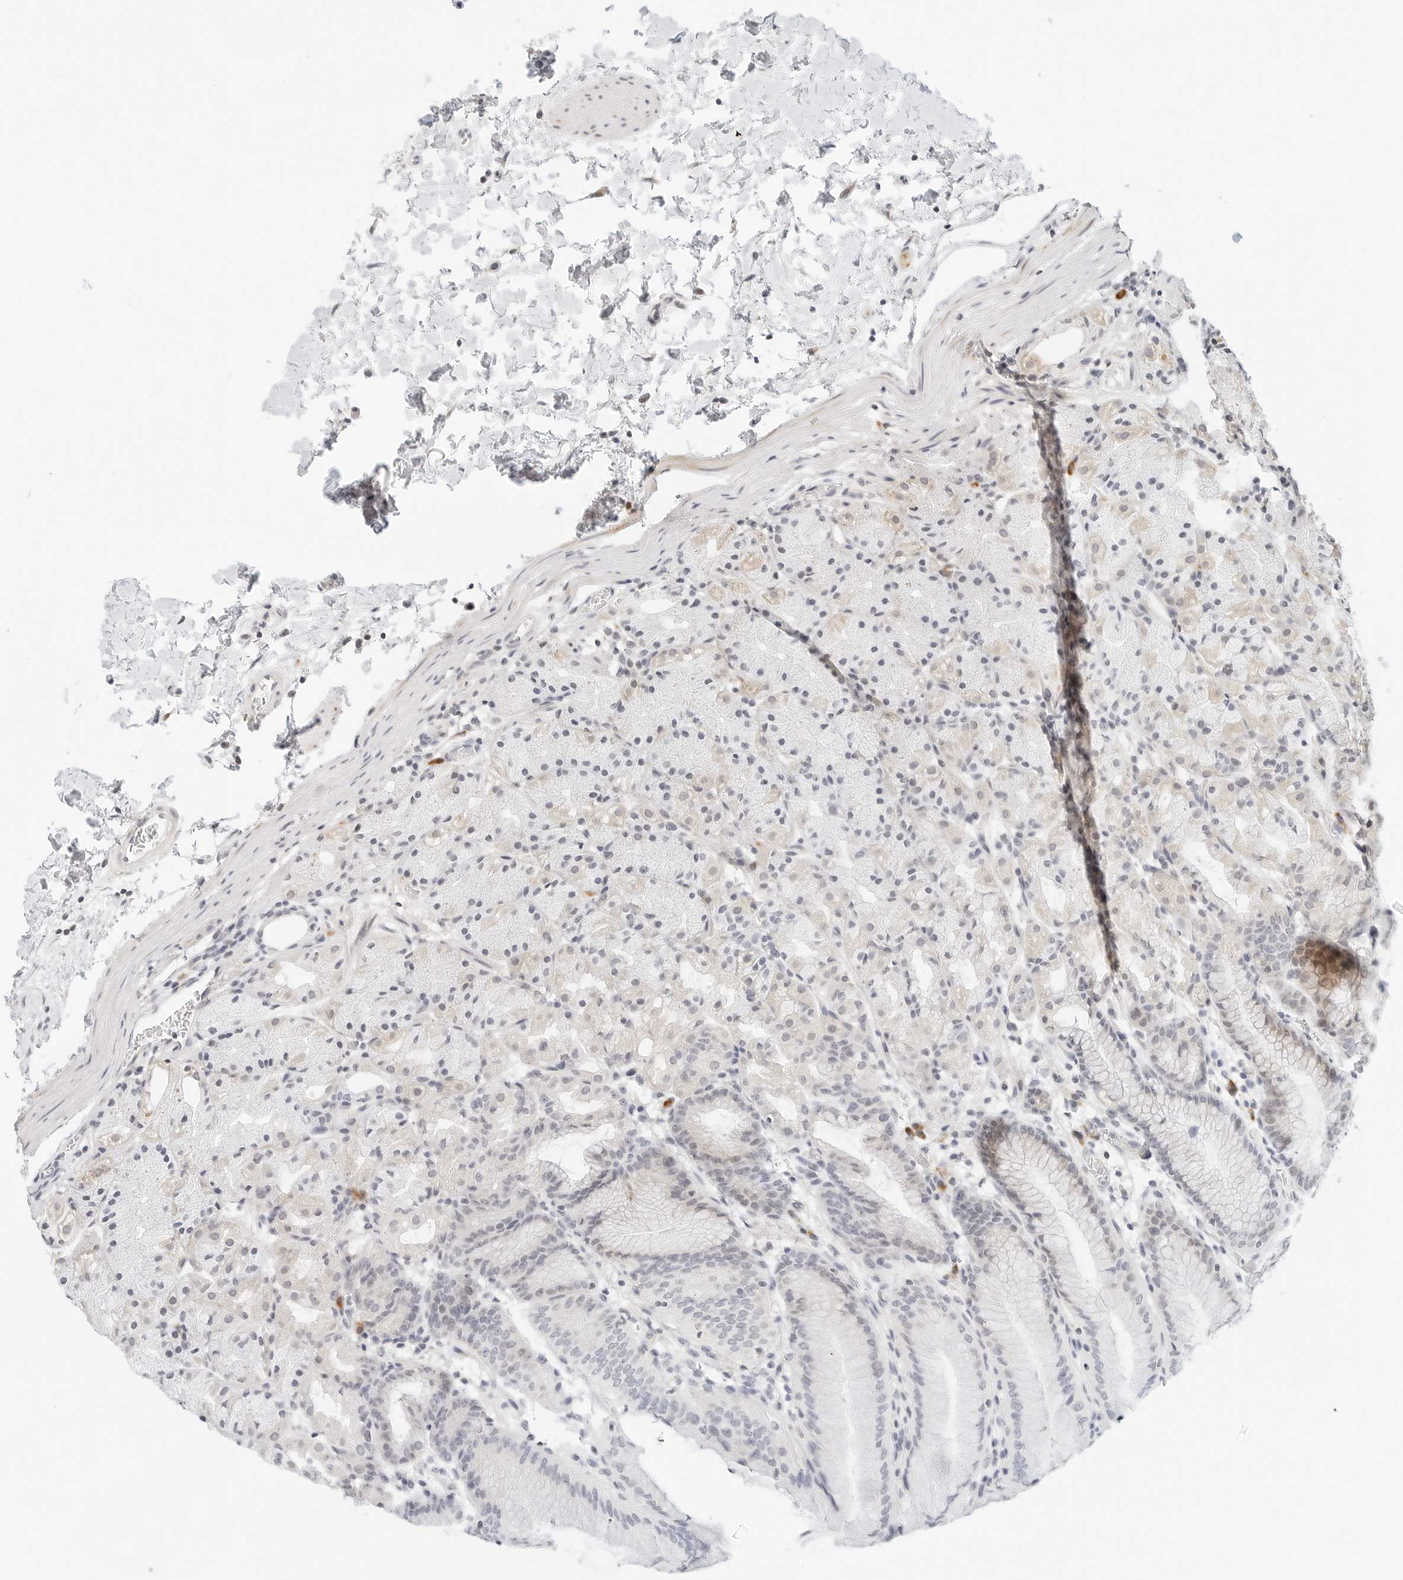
{"staining": {"intensity": "moderate", "quantity": "<25%", "location": "cytoplasmic/membranous,nuclear"}, "tissue": "stomach", "cell_type": "Glandular cells", "image_type": "normal", "snomed": [{"axis": "morphology", "description": "Normal tissue, NOS"}, {"axis": "topography", "description": "Stomach, upper"}], "caption": "Protein staining of unremarkable stomach shows moderate cytoplasmic/membranous,nuclear expression in approximately <25% of glandular cells.", "gene": "PARP10", "patient": {"sex": "male", "age": 48}}